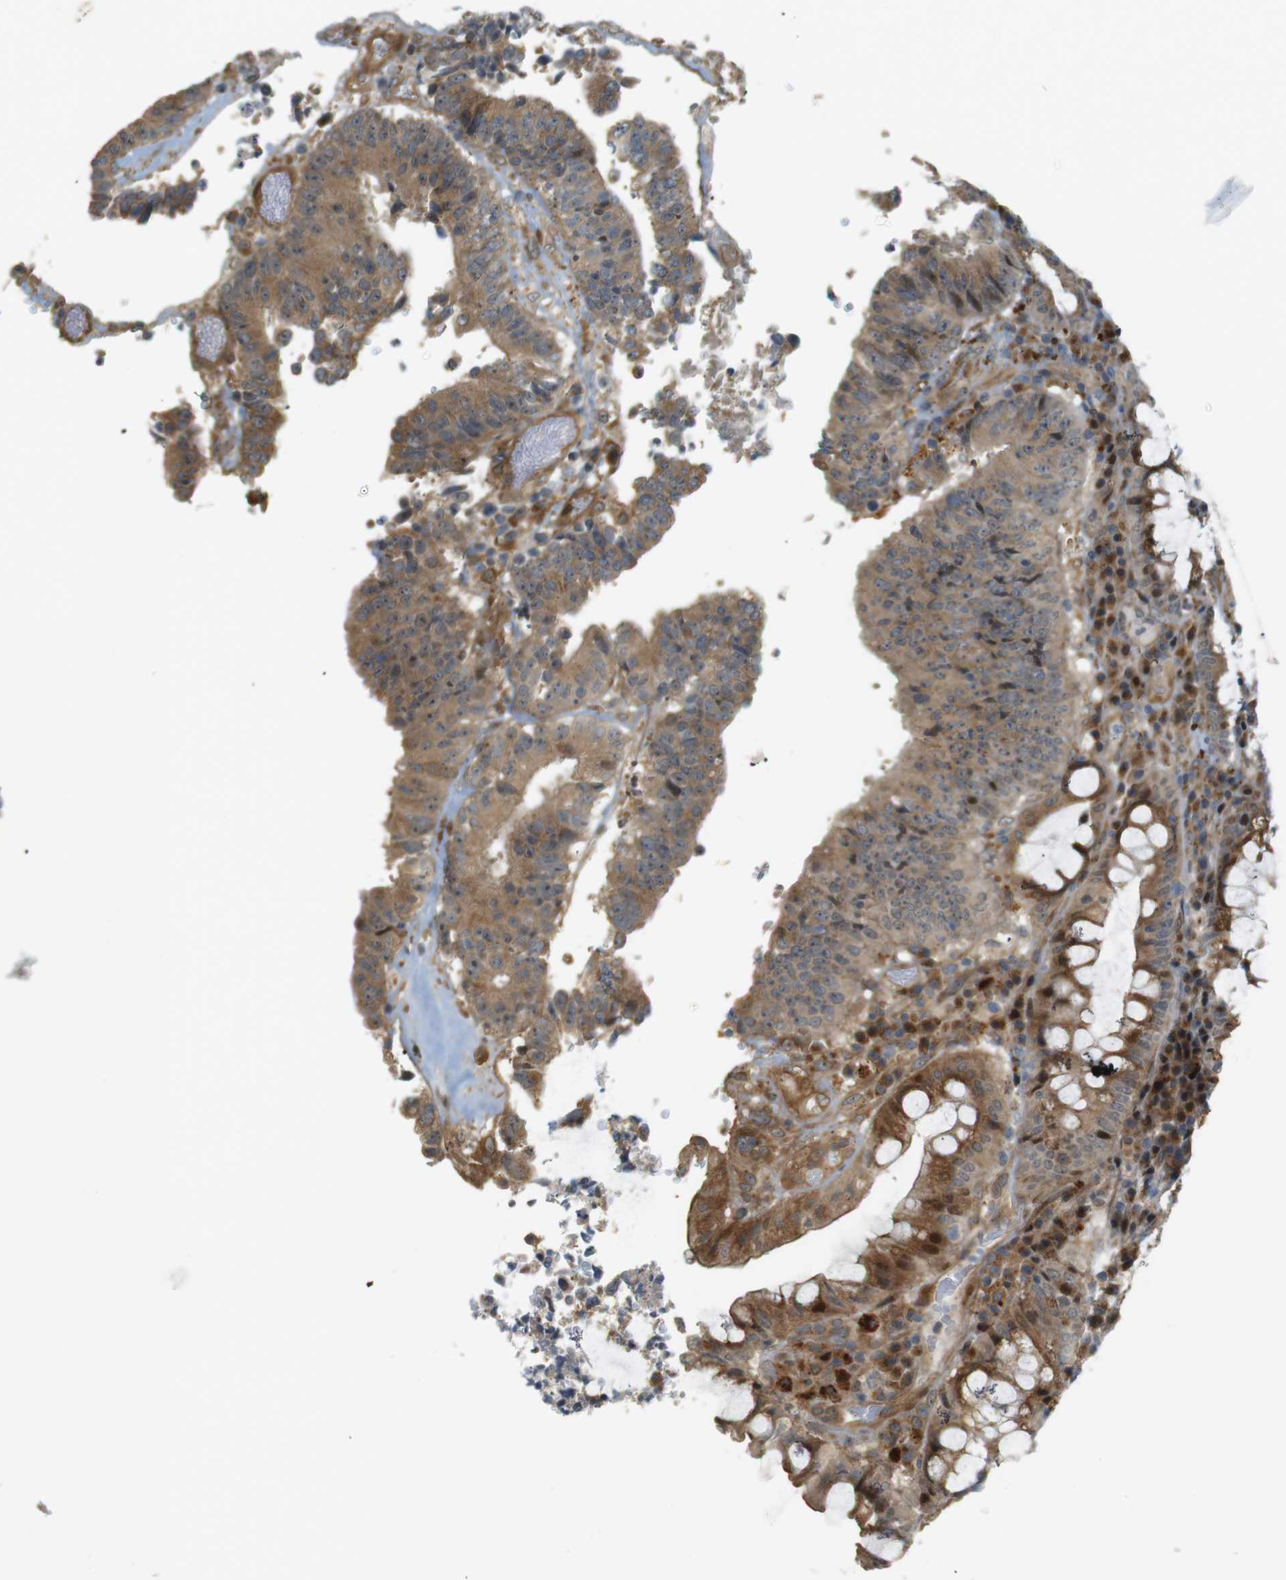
{"staining": {"intensity": "moderate", "quantity": ">75%", "location": "cytoplasmic/membranous"}, "tissue": "colorectal cancer", "cell_type": "Tumor cells", "image_type": "cancer", "snomed": [{"axis": "morphology", "description": "Adenocarcinoma, NOS"}, {"axis": "topography", "description": "Rectum"}], "caption": "About >75% of tumor cells in human colorectal cancer (adenocarcinoma) demonstrate moderate cytoplasmic/membranous protein expression as visualized by brown immunohistochemical staining.", "gene": "TSPAN9", "patient": {"sex": "male", "age": 72}}